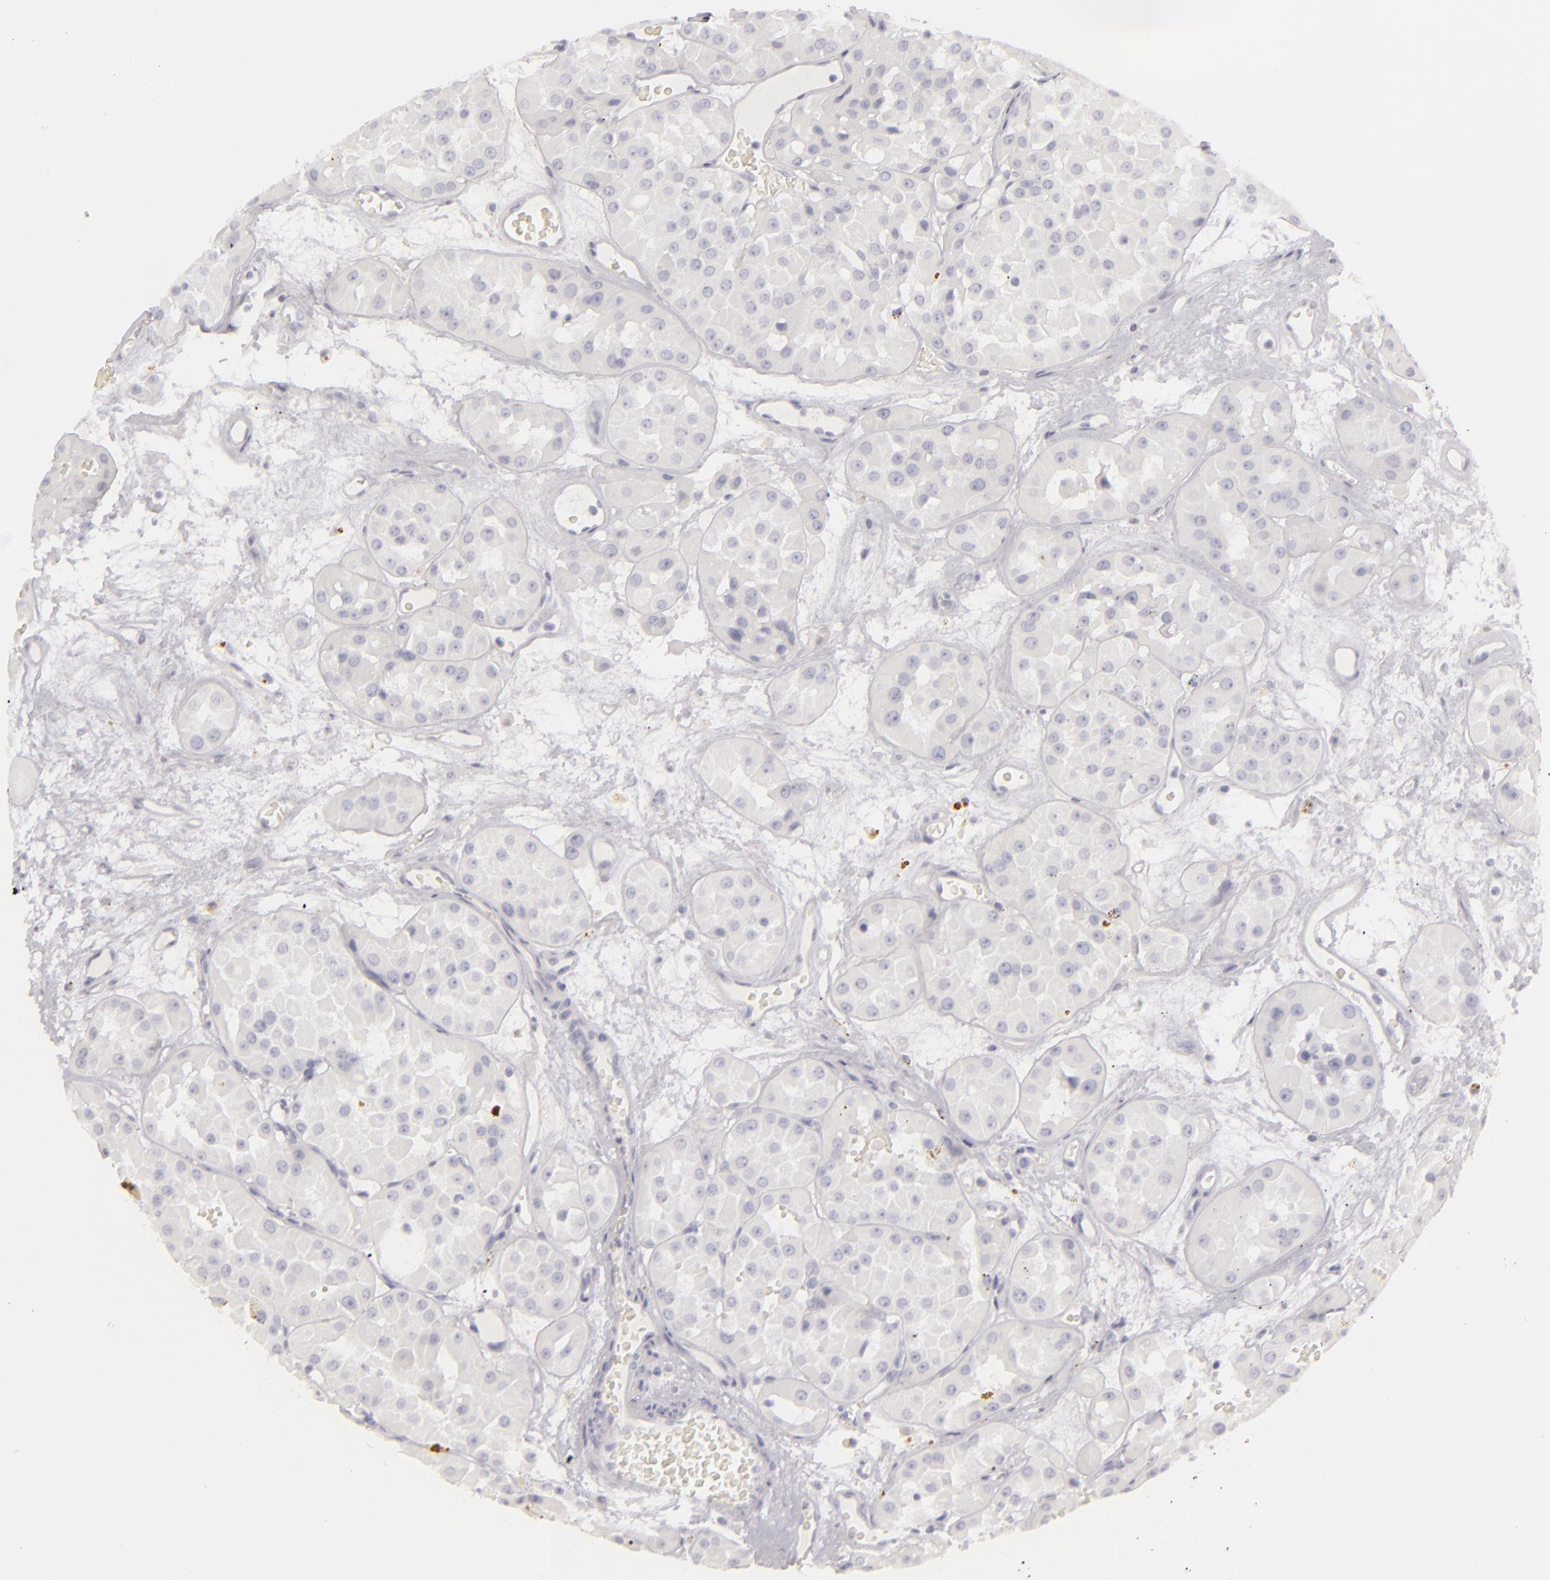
{"staining": {"intensity": "negative", "quantity": "none", "location": "none"}, "tissue": "renal cancer", "cell_type": "Tumor cells", "image_type": "cancer", "snomed": [{"axis": "morphology", "description": "Adenocarcinoma, uncertain malignant potential"}, {"axis": "topography", "description": "Kidney"}], "caption": "This photomicrograph is of adenocarcinoma,  uncertain malignant potential (renal) stained with immunohistochemistry (IHC) to label a protein in brown with the nuclei are counter-stained blue. There is no staining in tumor cells. Nuclei are stained in blue.", "gene": "CDX2", "patient": {"sex": "male", "age": 63}}